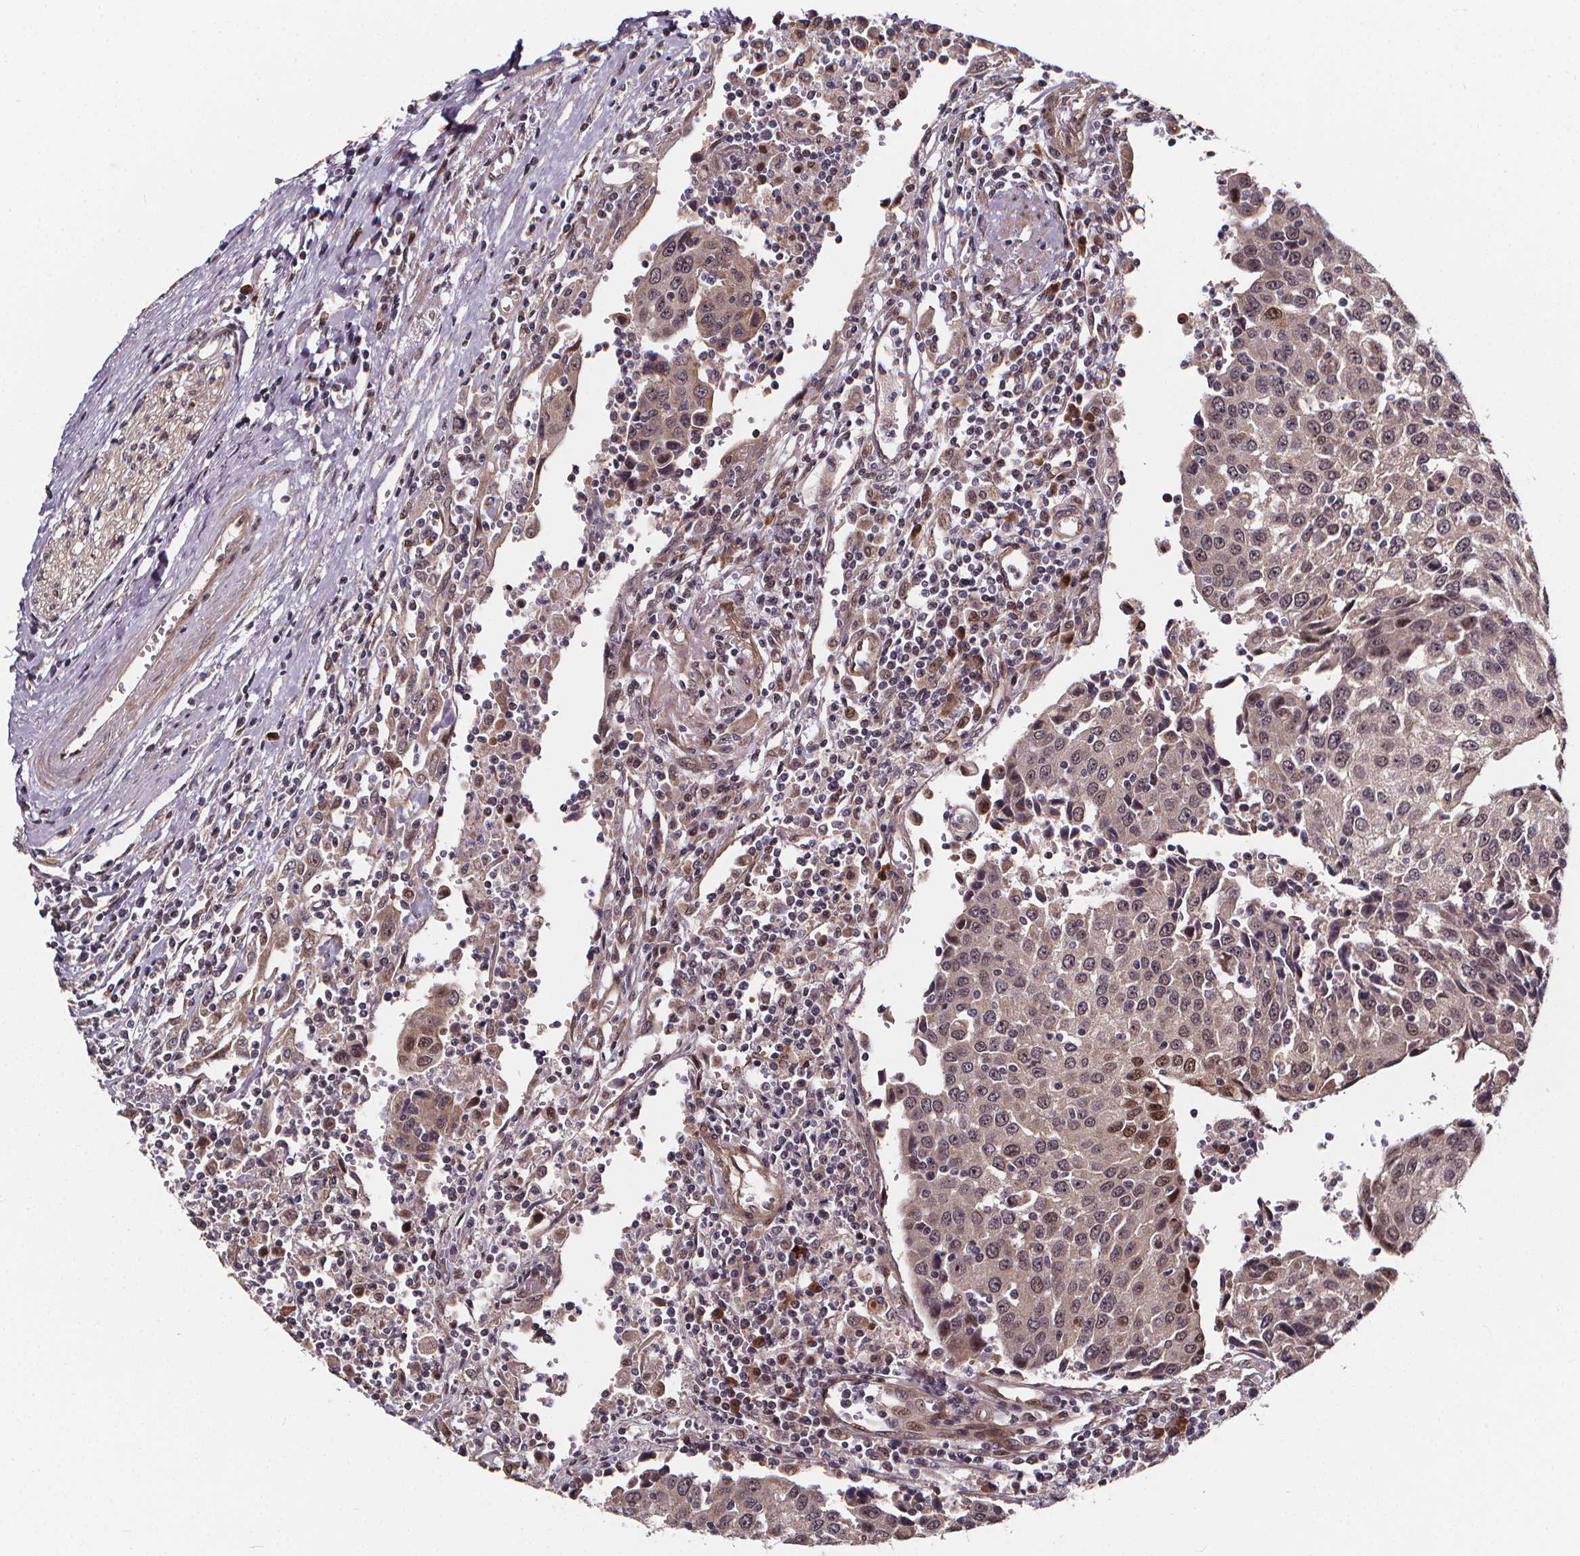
{"staining": {"intensity": "weak", "quantity": "<25%", "location": "nuclear"}, "tissue": "urothelial cancer", "cell_type": "Tumor cells", "image_type": "cancer", "snomed": [{"axis": "morphology", "description": "Urothelial carcinoma, High grade"}, {"axis": "topography", "description": "Urinary bladder"}], "caption": "Urothelial carcinoma (high-grade) was stained to show a protein in brown. There is no significant positivity in tumor cells.", "gene": "DDIT3", "patient": {"sex": "female", "age": 85}}